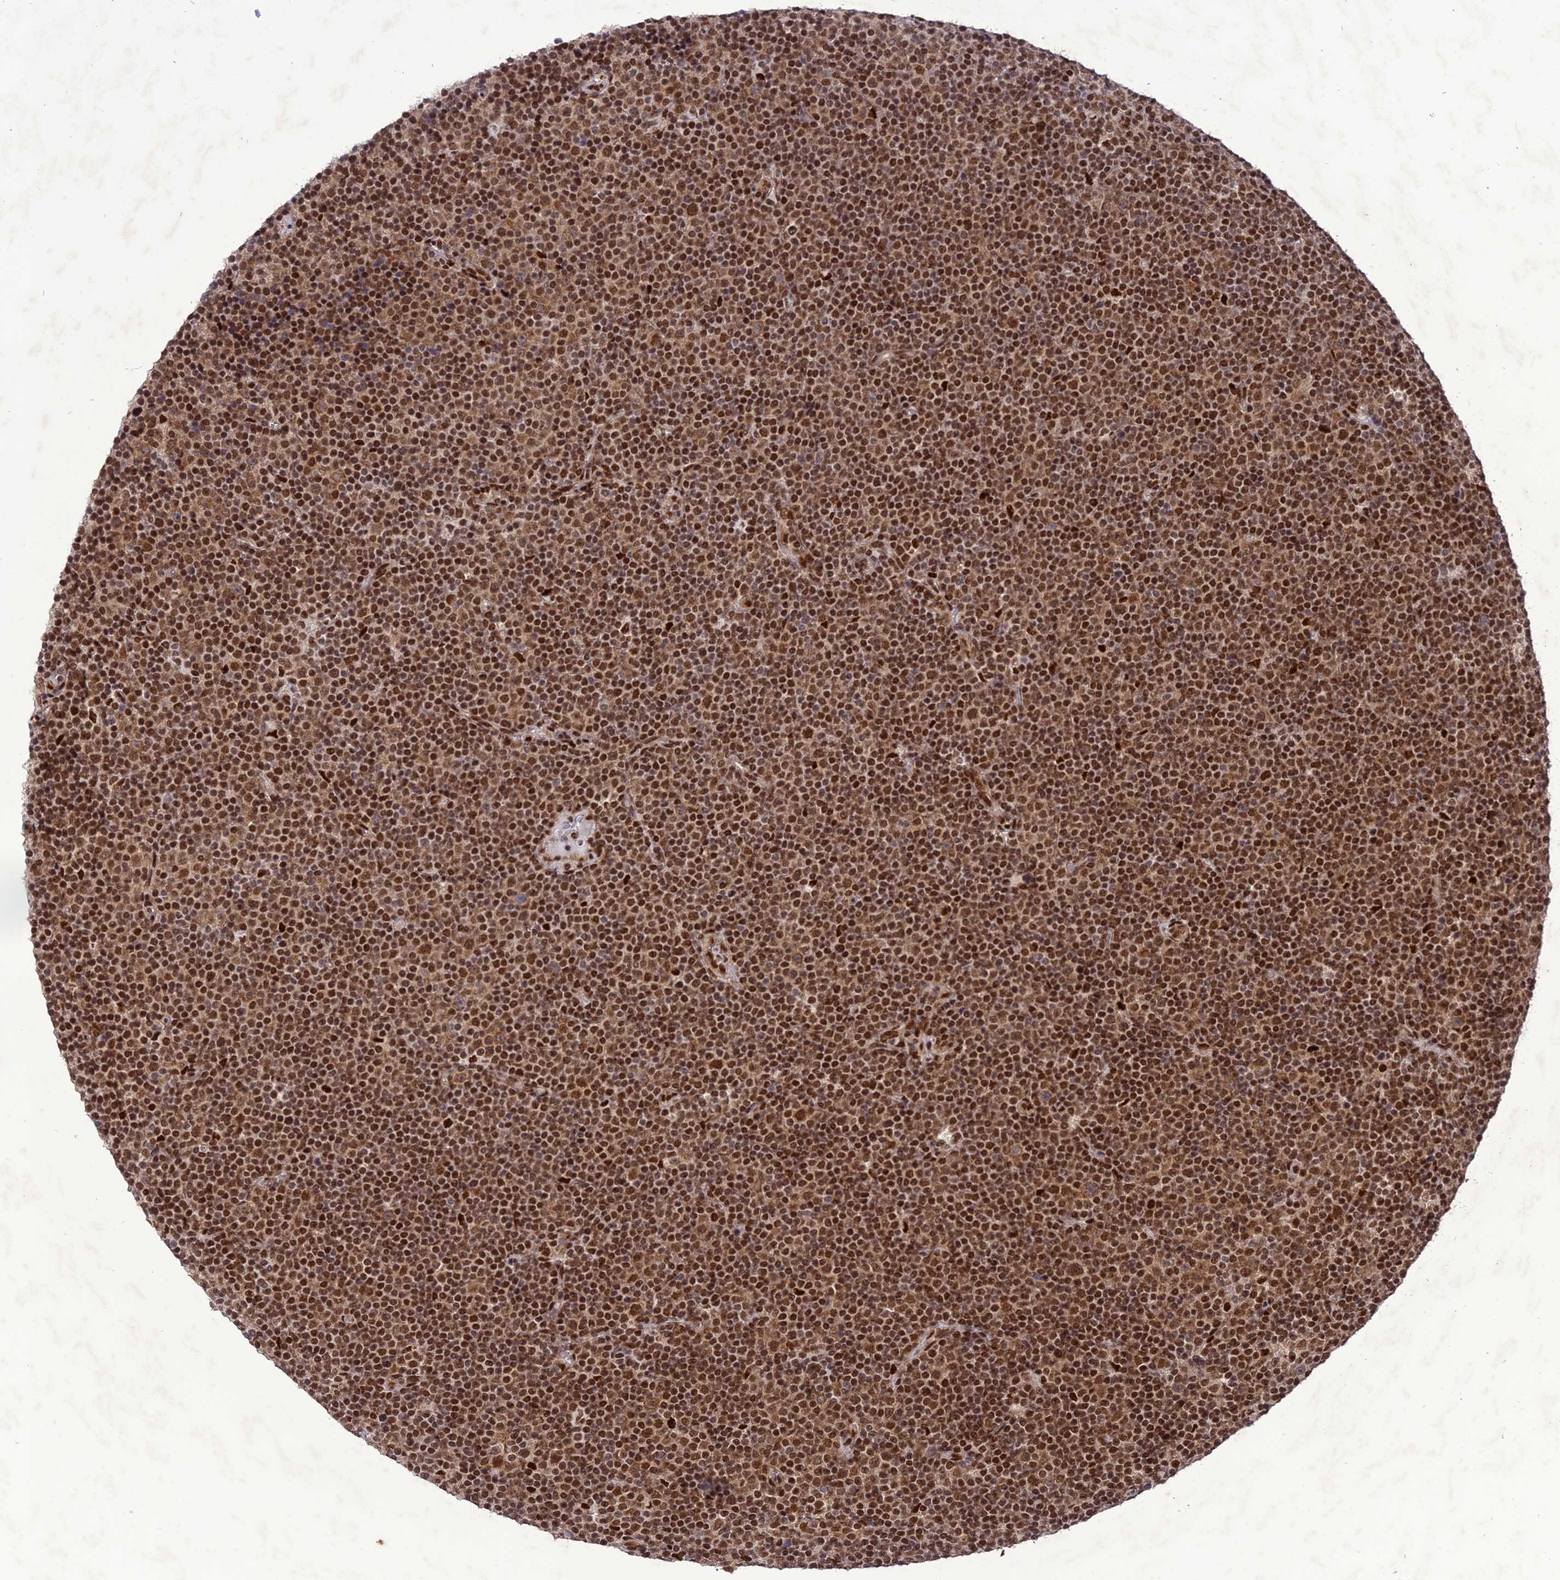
{"staining": {"intensity": "strong", "quantity": ">75%", "location": "nuclear"}, "tissue": "lymphoma", "cell_type": "Tumor cells", "image_type": "cancer", "snomed": [{"axis": "morphology", "description": "Malignant lymphoma, non-Hodgkin's type, Low grade"}, {"axis": "topography", "description": "Lymph node"}], "caption": "High-power microscopy captured an immunohistochemistry (IHC) micrograph of lymphoma, revealing strong nuclear expression in approximately >75% of tumor cells. Immunohistochemistry stains the protein of interest in brown and the nuclei are stained blue.", "gene": "DDX1", "patient": {"sex": "female", "age": 67}}